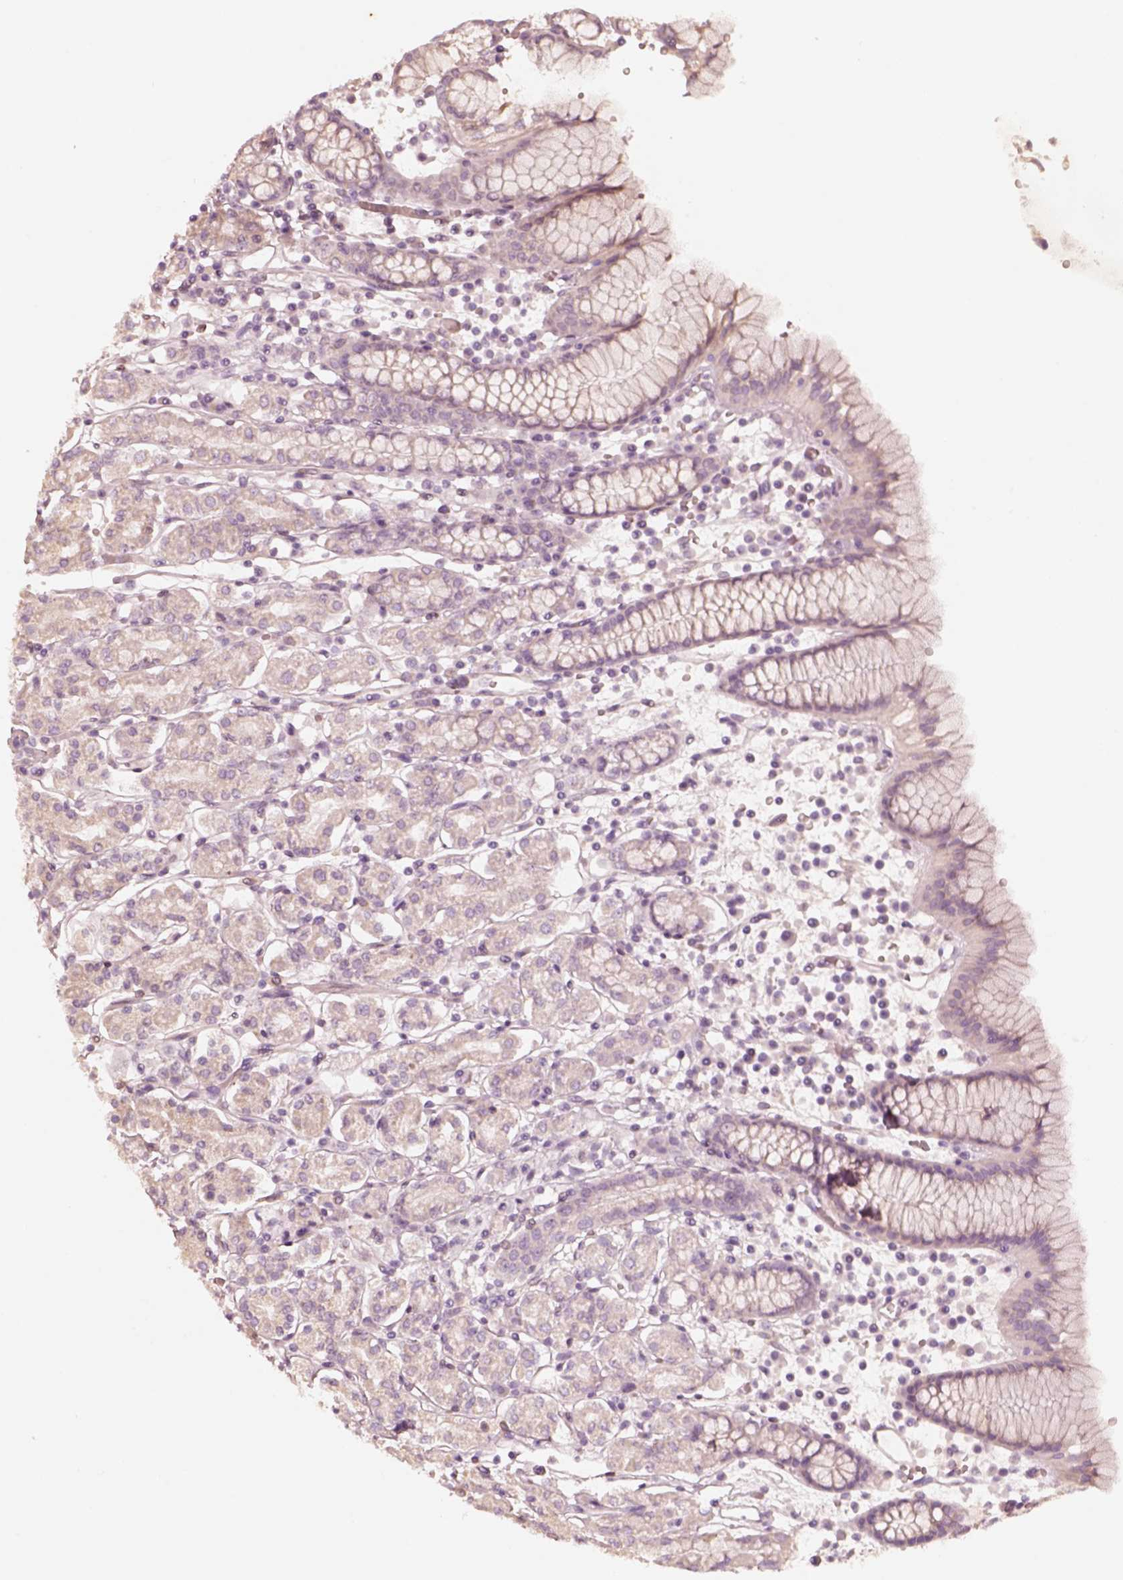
{"staining": {"intensity": "negative", "quantity": "none", "location": "none"}, "tissue": "stomach", "cell_type": "Glandular cells", "image_type": "normal", "snomed": [{"axis": "morphology", "description": "Normal tissue, NOS"}, {"axis": "topography", "description": "Stomach, upper"}, {"axis": "topography", "description": "Stomach"}], "caption": "IHC histopathology image of benign stomach: stomach stained with DAB (3,3'-diaminobenzidine) exhibits no significant protein staining in glandular cells.", "gene": "WLS", "patient": {"sex": "male", "age": 62}}